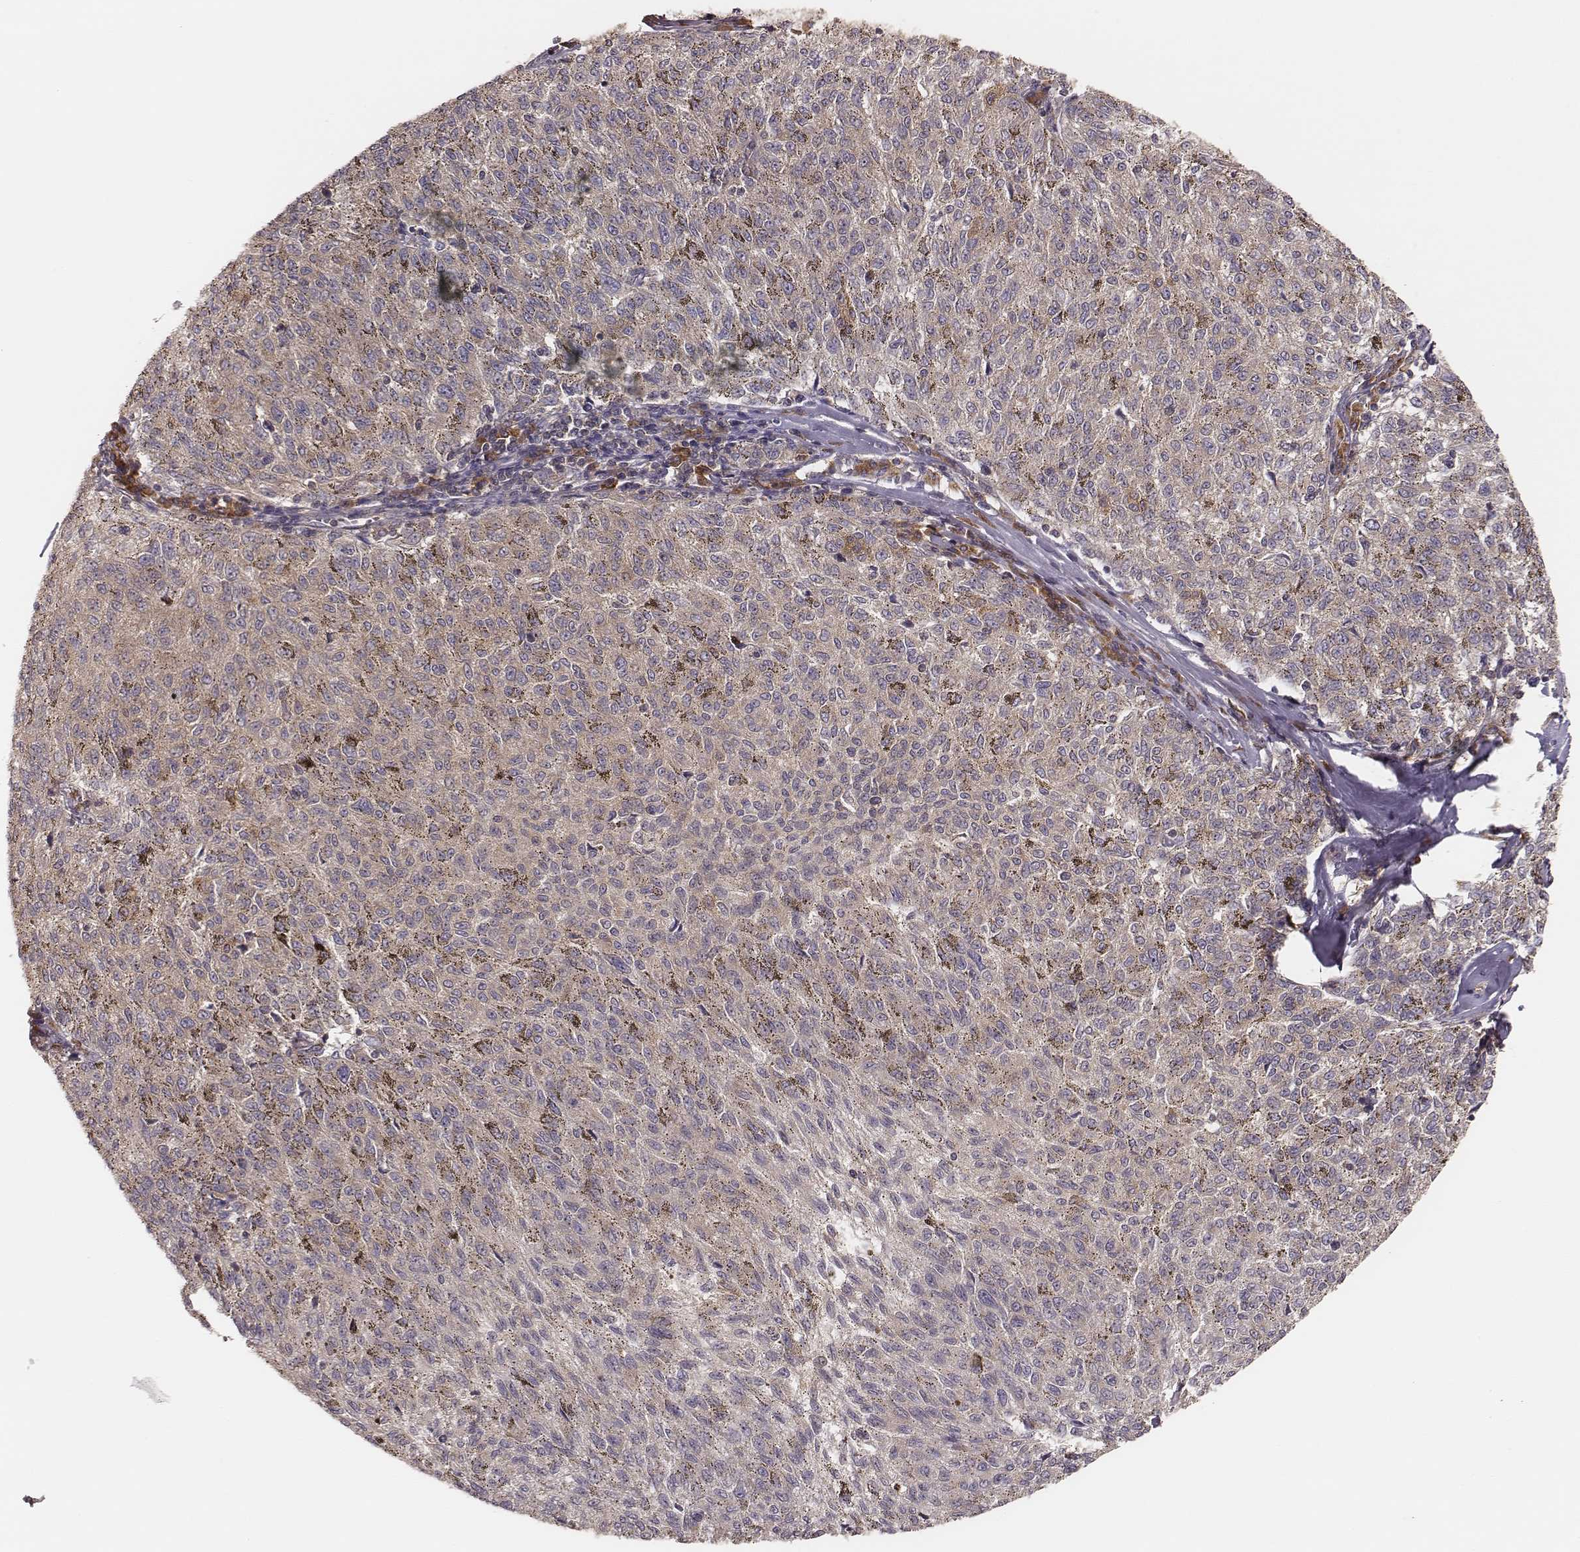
{"staining": {"intensity": "negative", "quantity": "none", "location": "none"}, "tissue": "melanoma", "cell_type": "Tumor cells", "image_type": "cancer", "snomed": [{"axis": "morphology", "description": "Malignant melanoma, NOS"}, {"axis": "topography", "description": "Skin"}], "caption": "The image exhibits no significant positivity in tumor cells of malignant melanoma.", "gene": "CARS1", "patient": {"sex": "female", "age": 72}}